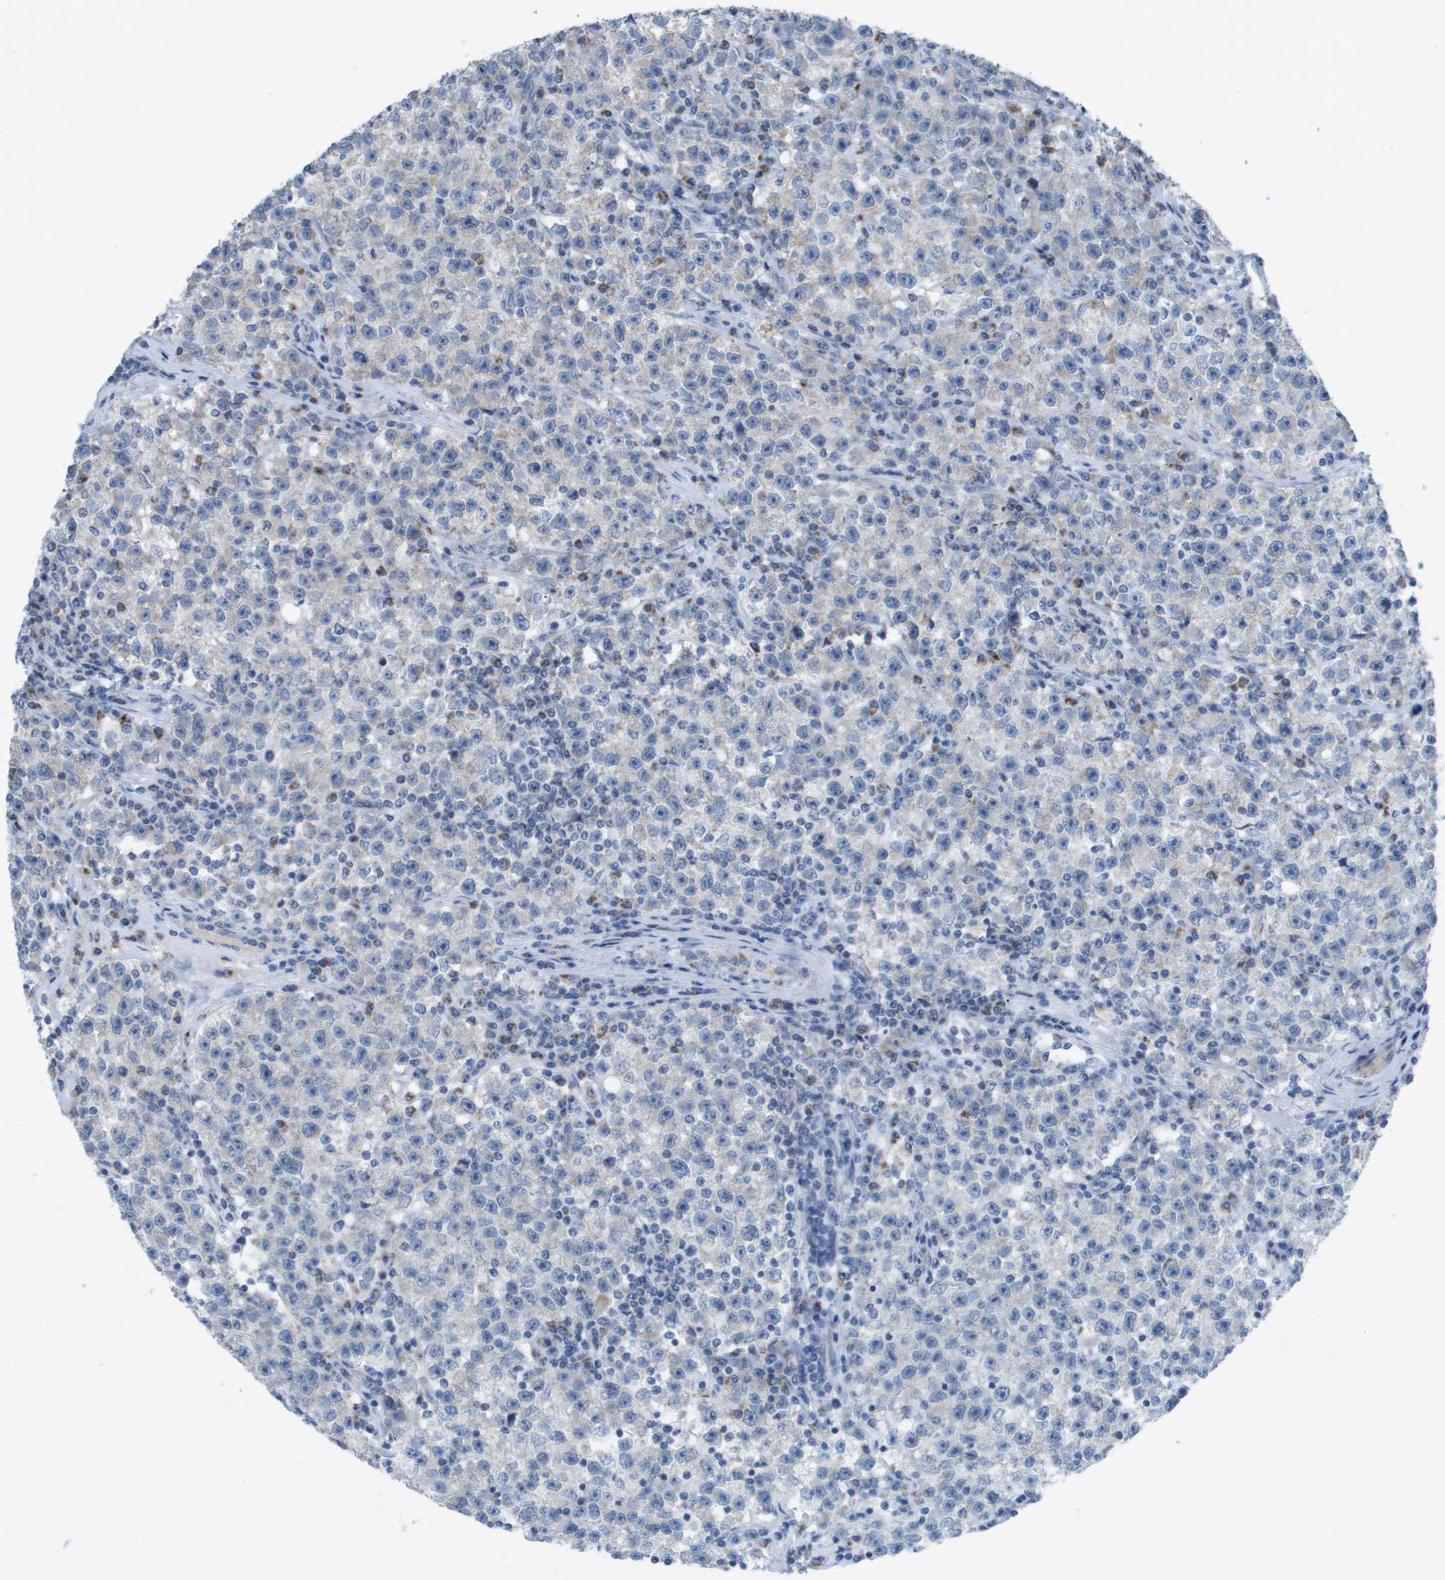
{"staining": {"intensity": "negative", "quantity": "none", "location": "none"}, "tissue": "testis cancer", "cell_type": "Tumor cells", "image_type": "cancer", "snomed": [{"axis": "morphology", "description": "Seminoma, NOS"}, {"axis": "topography", "description": "Testis"}], "caption": "The immunohistochemistry micrograph has no significant staining in tumor cells of testis cancer tissue.", "gene": "TMEM223", "patient": {"sex": "male", "age": 22}}